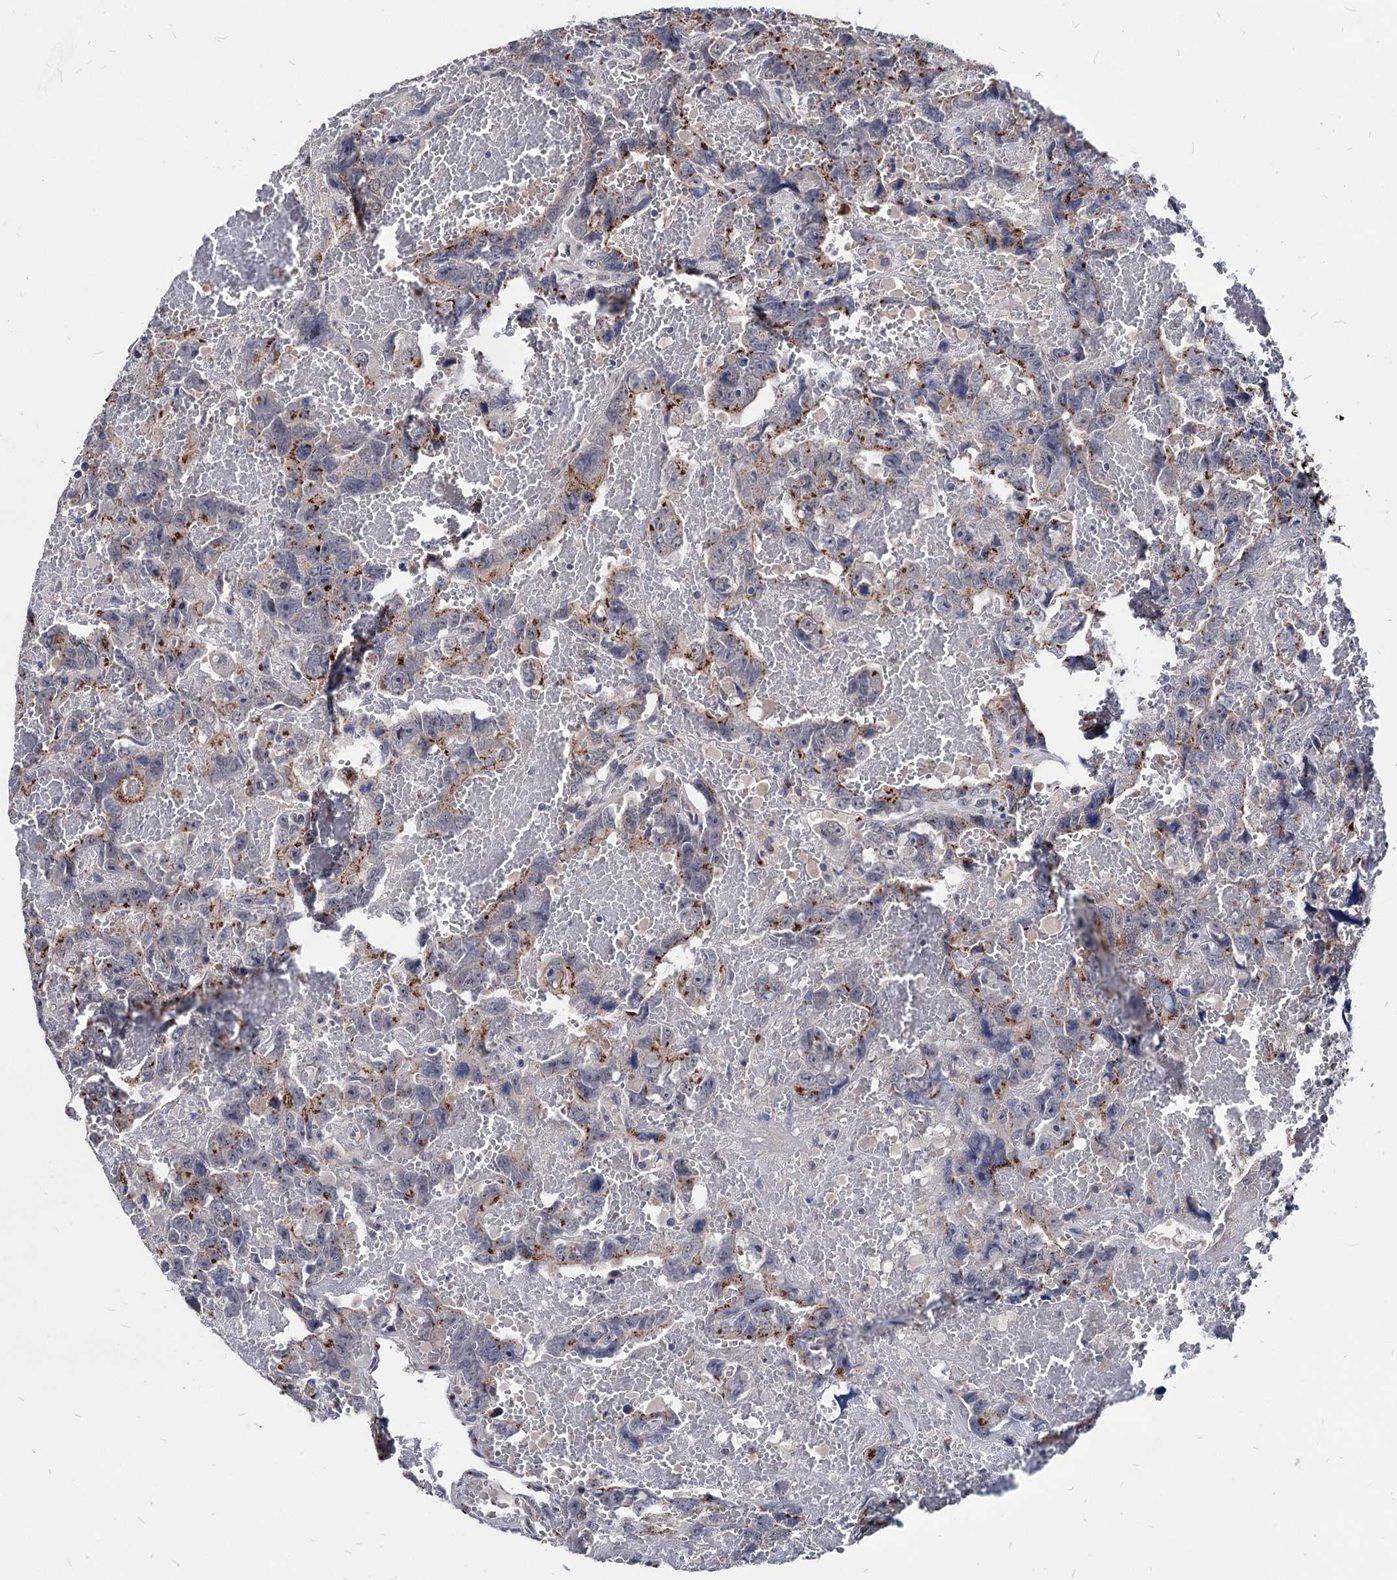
{"staining": {"intensity": "moderate", "quantity": ">75%", "location": "cytoplasmic/membranous"}, "tissue": "testis cancer", "cell_type": "Tumor cells", "image_type": "cancer", "snomed": [{"axis": "morphology", "description": "Carcinoma, Embryonal, NOS"}, {"axis": "topography", "description": "Testis"}], "caption": "DAB (3,3'-diaminobenzidine) immunohistochemical staining of testis cancer (embryonal carcinoma) shows moderate cytoplasmic/membranous protein expression in about >75% of tumor cells. Ihc stains the protein in brown and the nuclei are stained blue.", "gene": "ESD", "patient": {"sex": "male", "age": 45}}